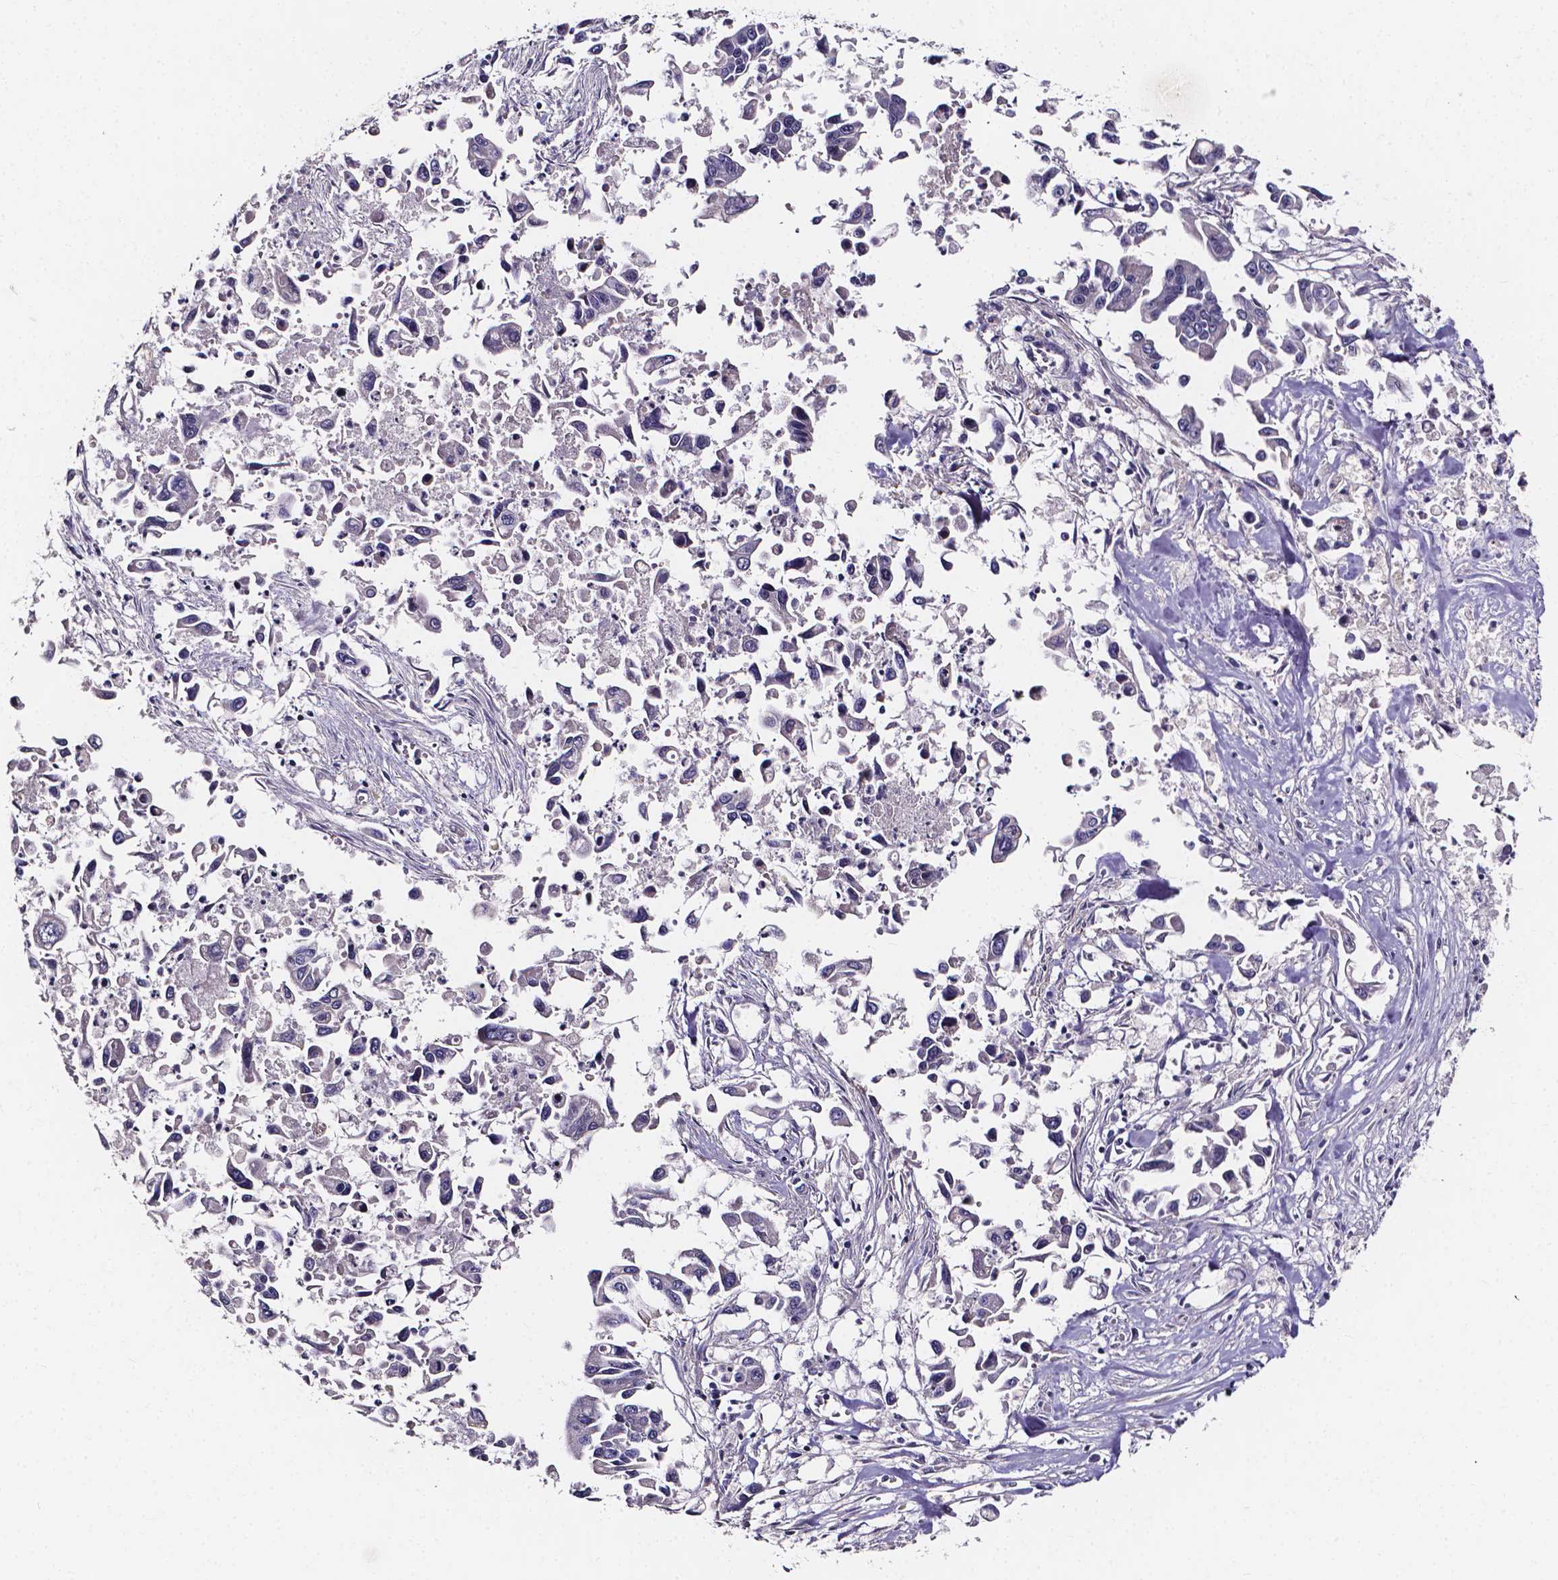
{"staining": {"intensity": "negative", "quantity": "none", "location": "none"}, "tissue": "pancreatic cancer", "cell_type": "Tumor cells", "image_type": "cancer", "snomed": [{"axis": "morphology", "description": "Adenocarcinoma, NOS"}, {"axis": "topography", "description": "Pancreas"}], "caption": "Micrograph shows no significant protein expression in tumor cells of adenocarcinoma (pancreatic).", "gene": "SPOCD1", "patient": {"sex": "female", "age": 83}}